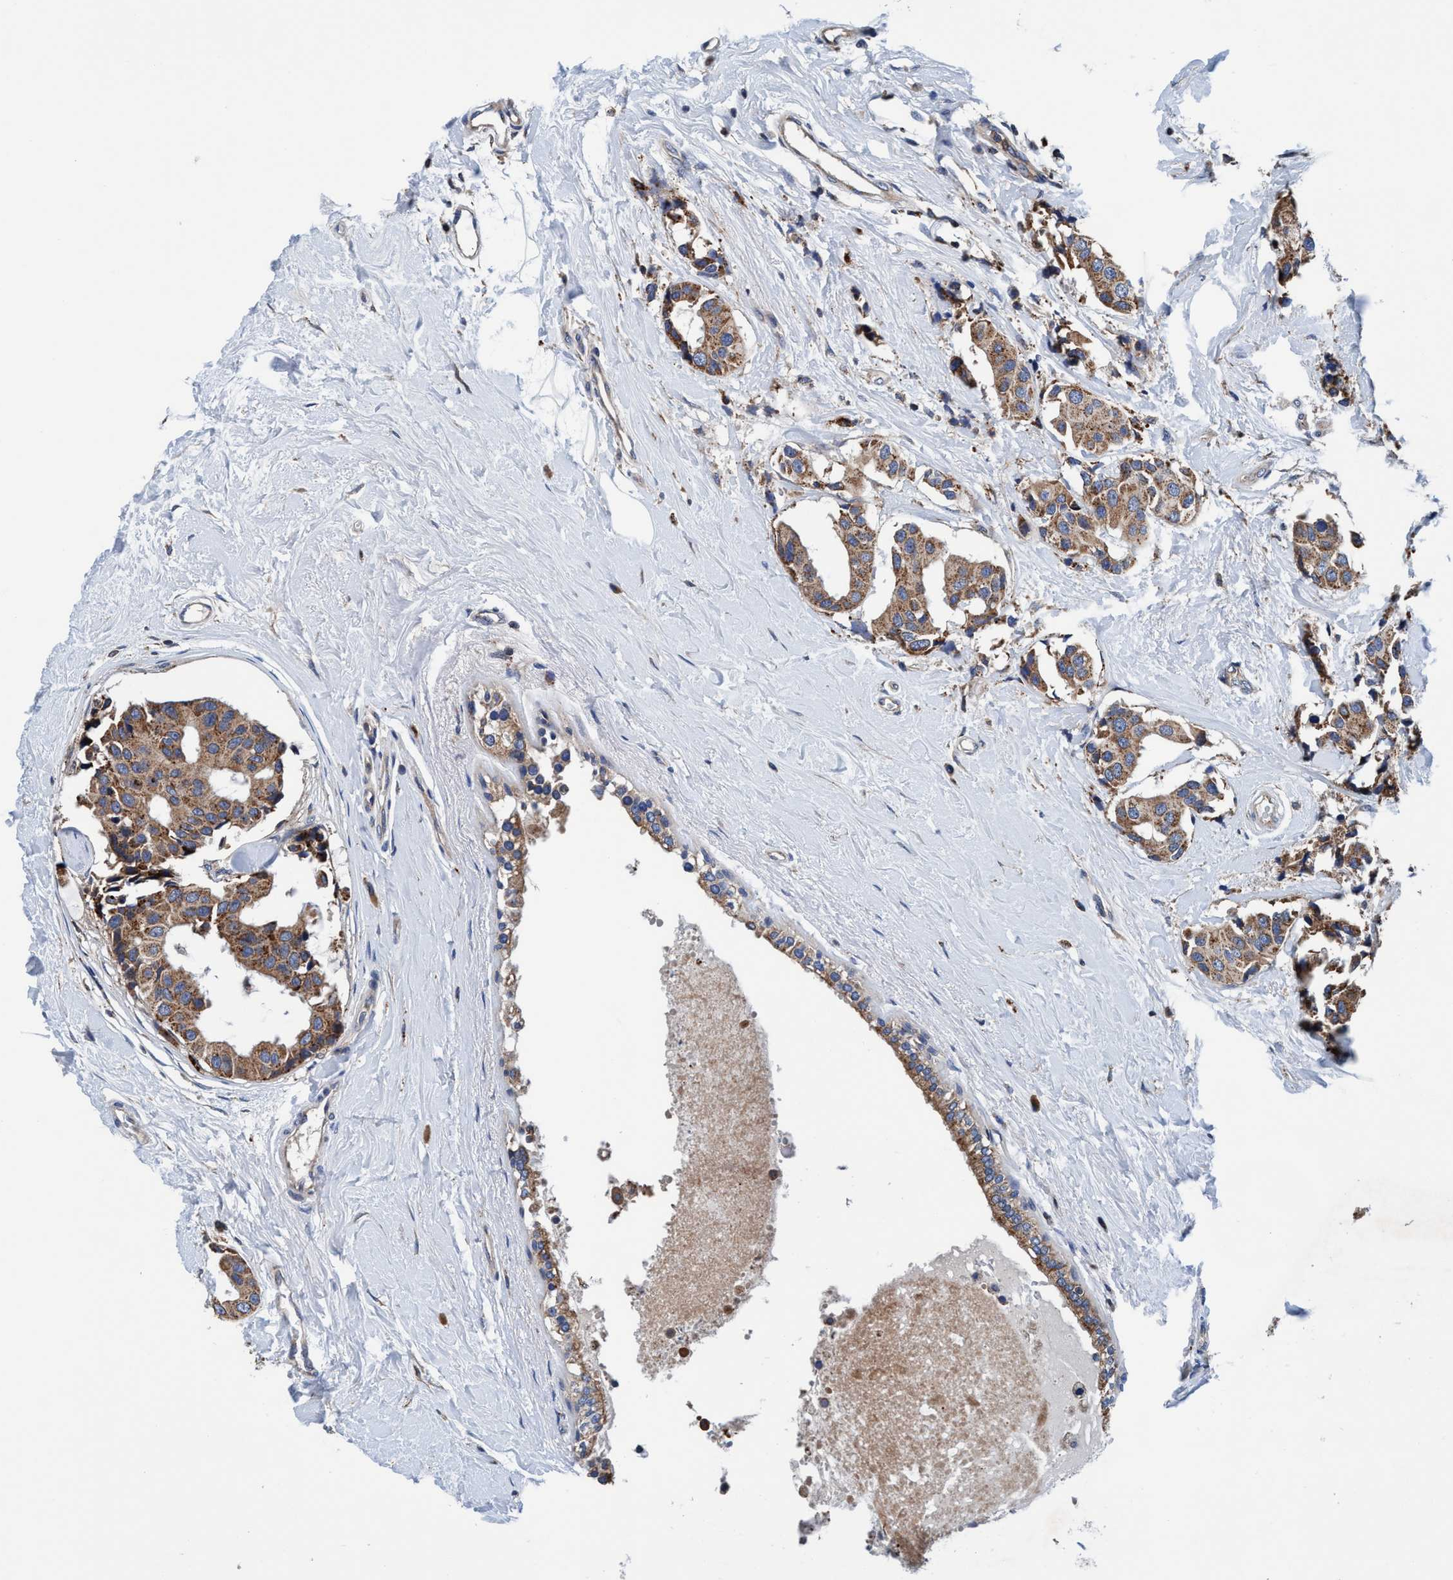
{"staining": {"intensity": "moderate", "quantity": ">75%", "location": "cytoplasmic/membranous"}, "tissue": "breast cancer", "cell_type": "Tumor cells", "image_type": "cancer", "snomed": [{"axis": "morphology", "description": "Normal tissue, NOS"}, {"axis": "morphology", "description": "Duct carcinoma"}, {"axis": "topography", "description": "Breast"}], "caption": "IHC (DAB (3,3'-diaminobenzidine)) staining of human breast invasive ductal carcinoma displays moderate cytoplasmic/membranous protein staining in approximately >75% of tumor cells. (DAB (3,3'-diaminobenzidine) IHC, brown staining for protein, blue staining for nuclei).", "gene": "ENDOG", "patient": {"sex": "female", "age": 39}}